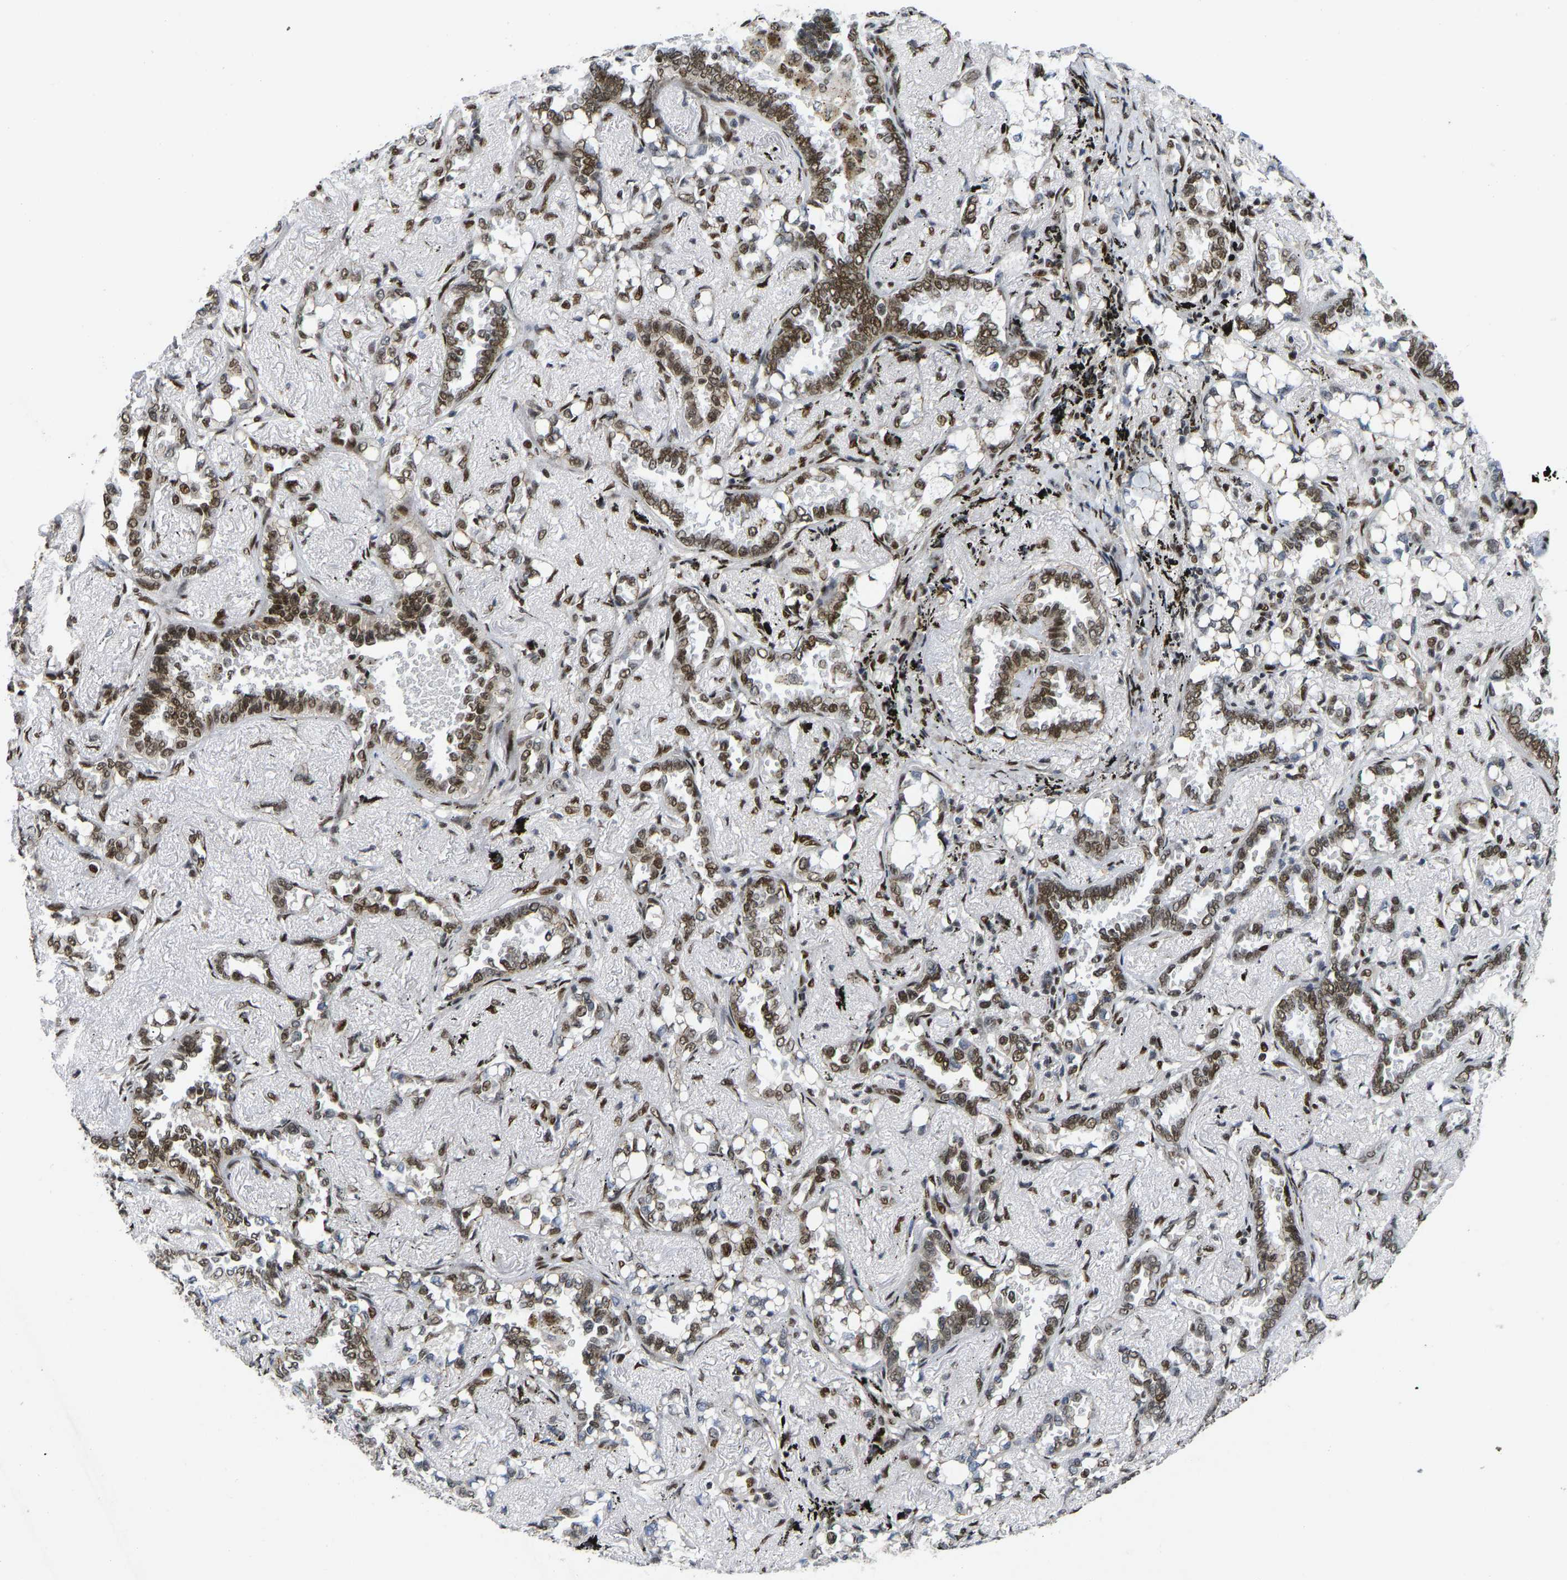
{"staining": {"intensity": "moderate", "quantity": "25%-75%", "location": "nuclear"}, "tissue": "lung cancer", "cell_type": "Tumor cells", "image_type": "cancer", "snomed": [{"axis": "morphology", "description": "Adenocarcinoma, NOS"}, {"axis": "topography", "description": "Lung"}], "caption": "Lung cancer stained with DAB (3,3'-diaminobenzidine) immunohistochemistry displays medium levels of moderate nuclear staining in about 25%-75% of tumor cells. (DAB = brown stain, brightfield microscopy at high magnification).", "gene": "FOXK1", "patient": {"sex": "male", "age": 59}}